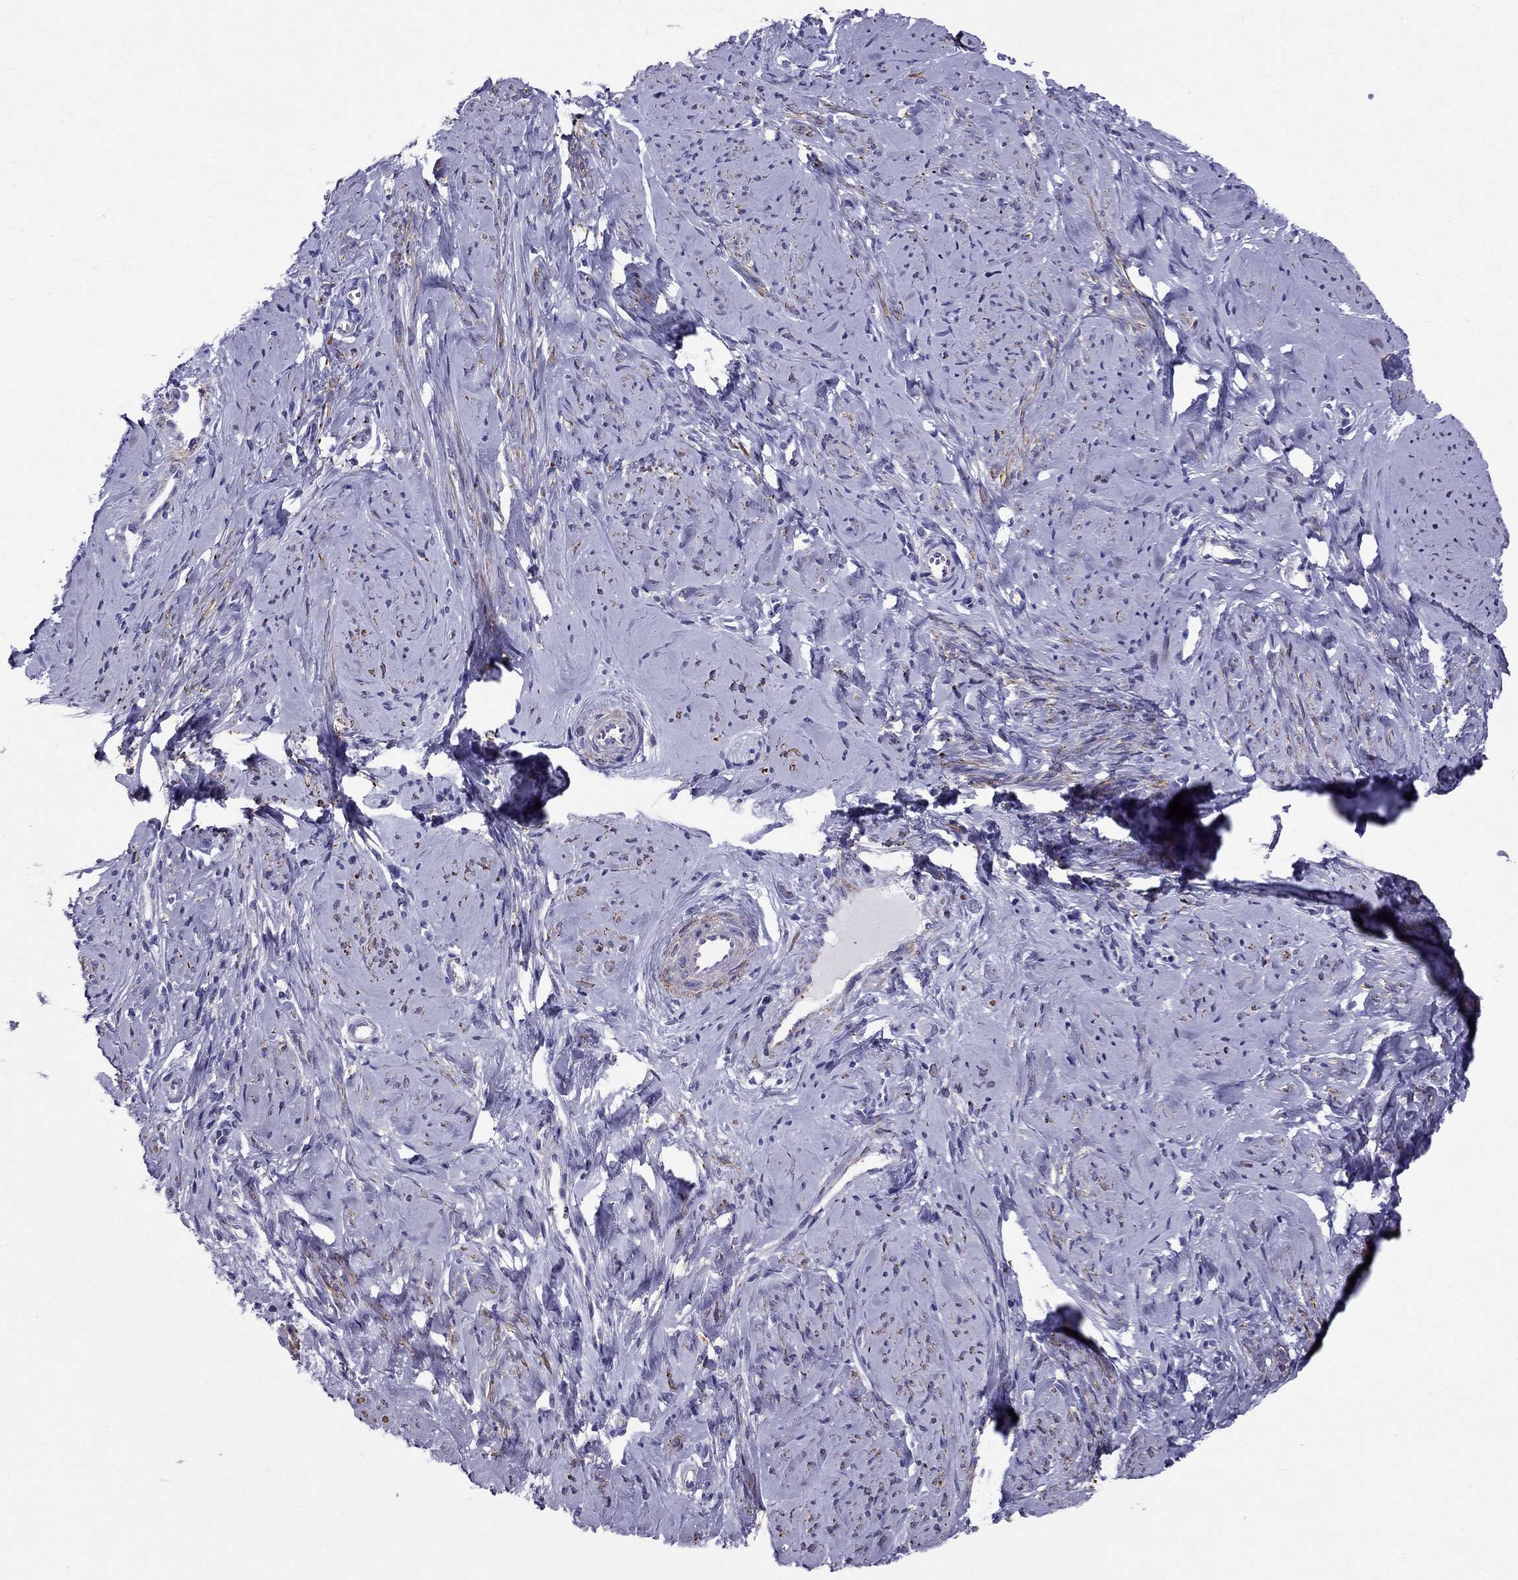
{"staining": {"intensity": "moderate", "quantity": ">75%", "location": "cytoplasmic/membranous"}, "tissue": "smooth muscle", "cell_type": "Smooth muscle cells", "image_type": "normal", "snomed": [{"axis": "morphology", "description": "Normal tissue, NOS"}, {"axis": "topography", "description": "Smooth muscle"}], "caption": "Smooth muscle stained with immunohistochemistry shows moderate cytoplasmic/membranous expression in about >75% of smooth muscle cells. (DAB (3,3'-diaminobenzidine) IHC with brightfield microscopy, high magnification).", "gene": "GPR50", "patient": {"sex": "female", "age": 48}}